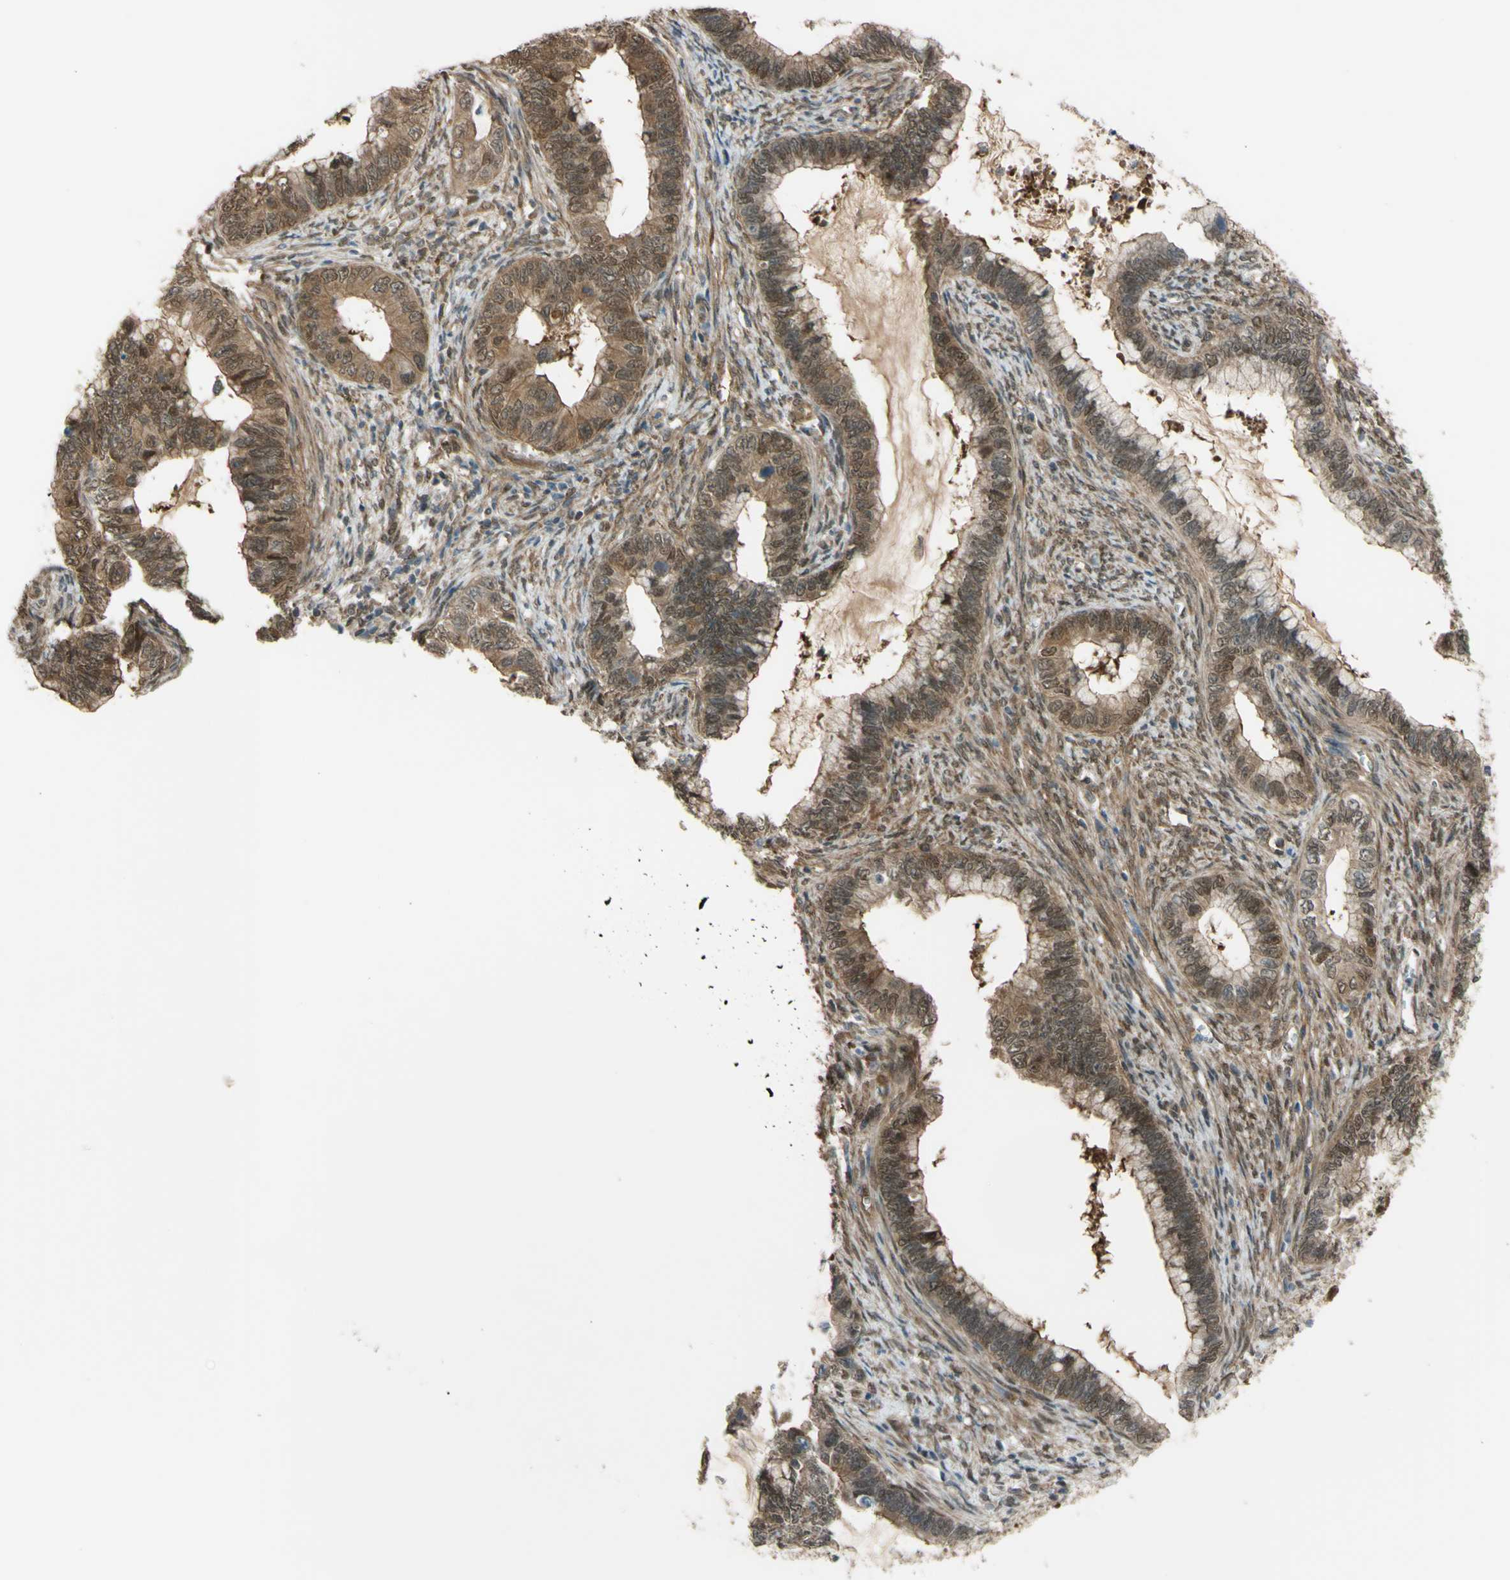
{"staining": {"intensity": "moderate", "quantity": ">75%", "location": "cytoplasmic/membranous"}, "tissue": "cervical cancer", "cell_type": "Tumor cells", "image_type": "cancer", "snomed": [{"axis": "morphology", "description": "Adenocarcinoma, NOS"}, {"axis": "topography", "description": "Cervix"}], "caption": "Approximately >75% of tumor cells in human cervical cancer reveal moderate cytoplasmic/membranous protein positivity as visualized by brown immunohistochemical staining.", "gene": "YWHAQ", "patient": {"sex": "female", "age": 44}}